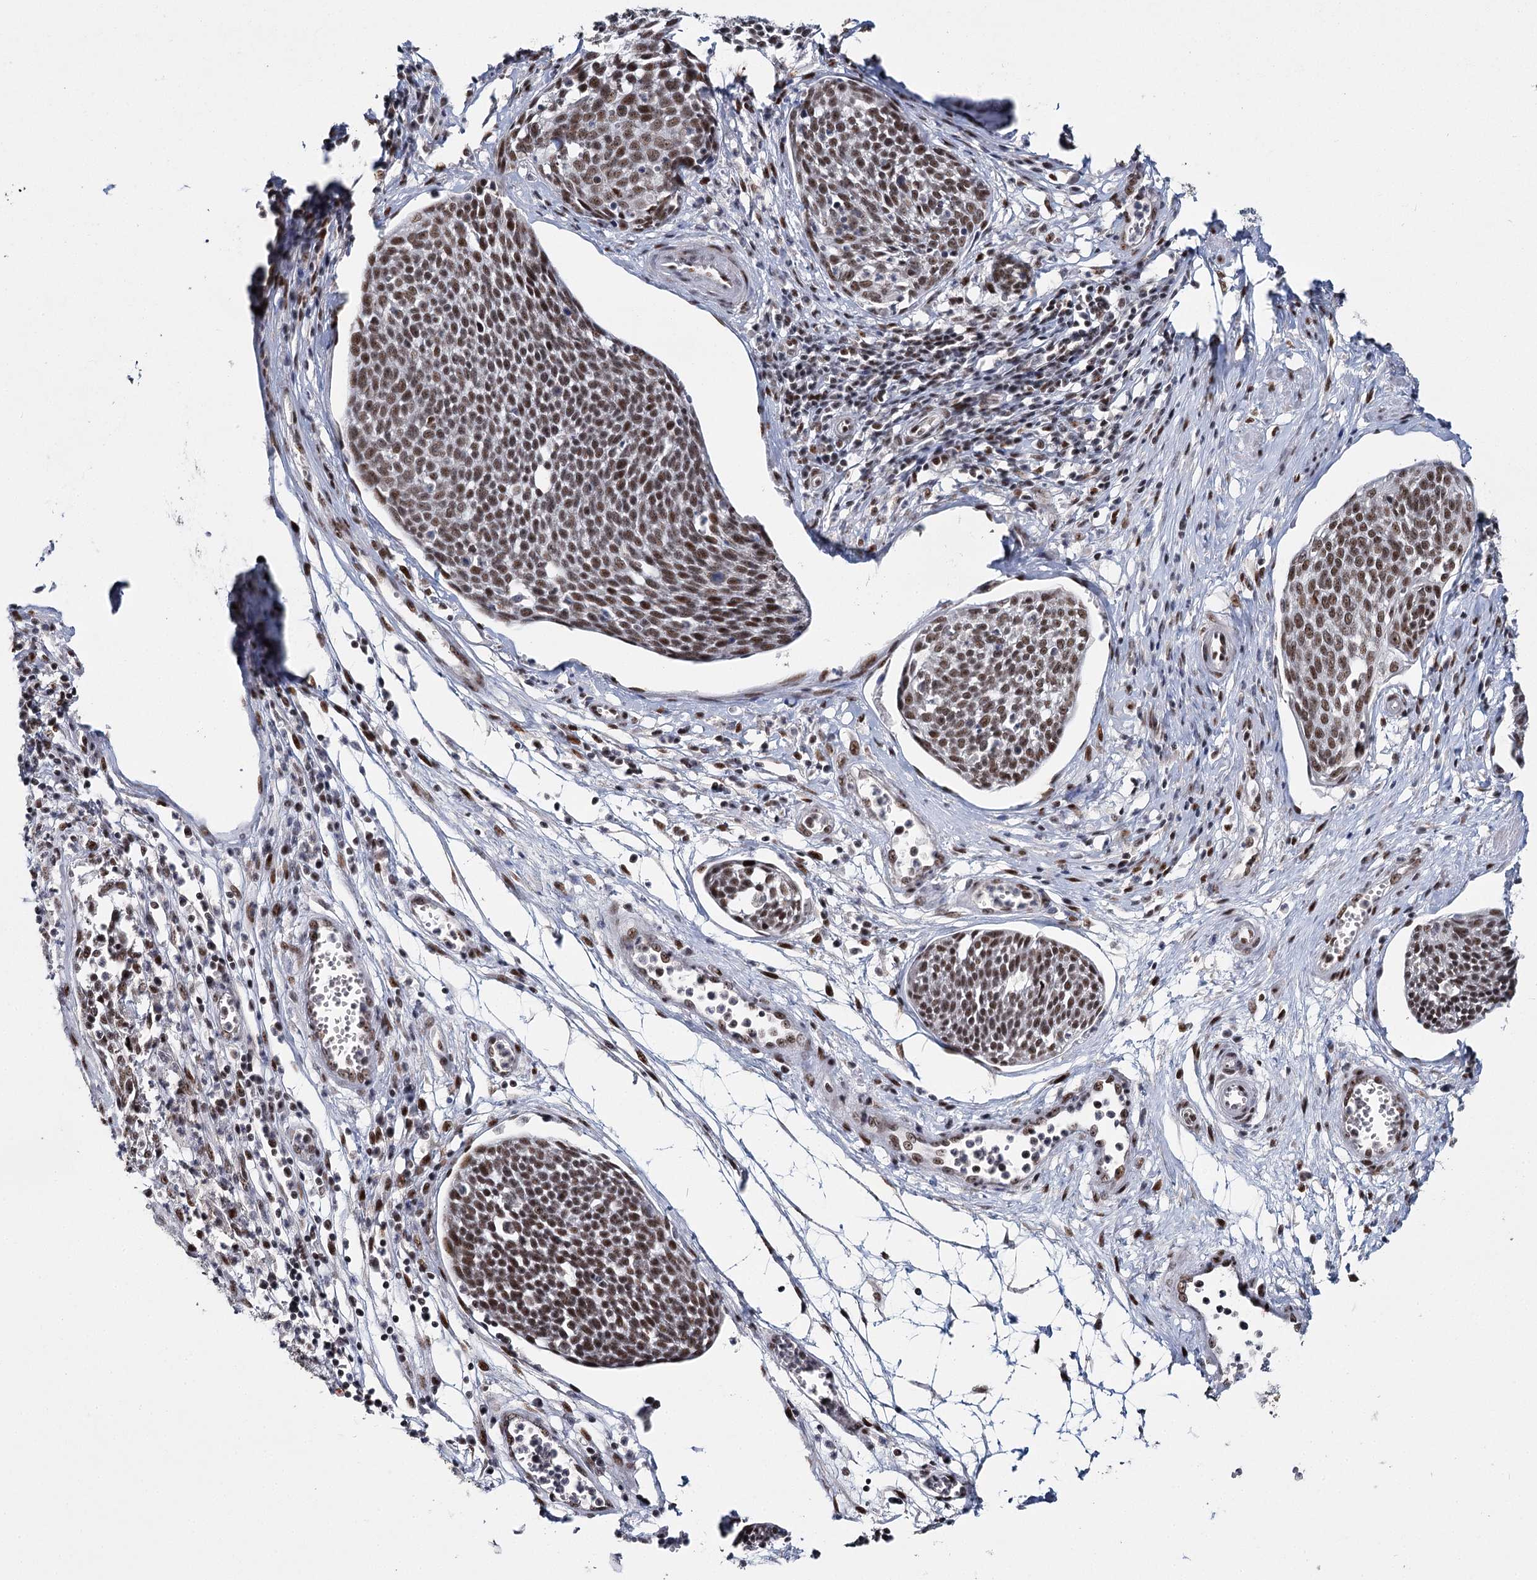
{"staining": {"intensity": "strong", "quantity": ">75%", "location": "nuclear"}, "tissue": "cervical cancer", "cell_type": "Tumor cells", "image_type": "cancer", "snomed": [{"axis": "morphology", "description": "Squamous cell carcinoma, NOS"}, {"axis": "topography", "description": "Cervix"}], "caption": "A high-resolution photomicrograph shows IHC staining of squamous cell carcinoma (cervical), which demonstrates strong nuclear staining in about >75% of tumor cells.", "gene": "SCAF8", "patient": {"sex": "female", "age": 34}}